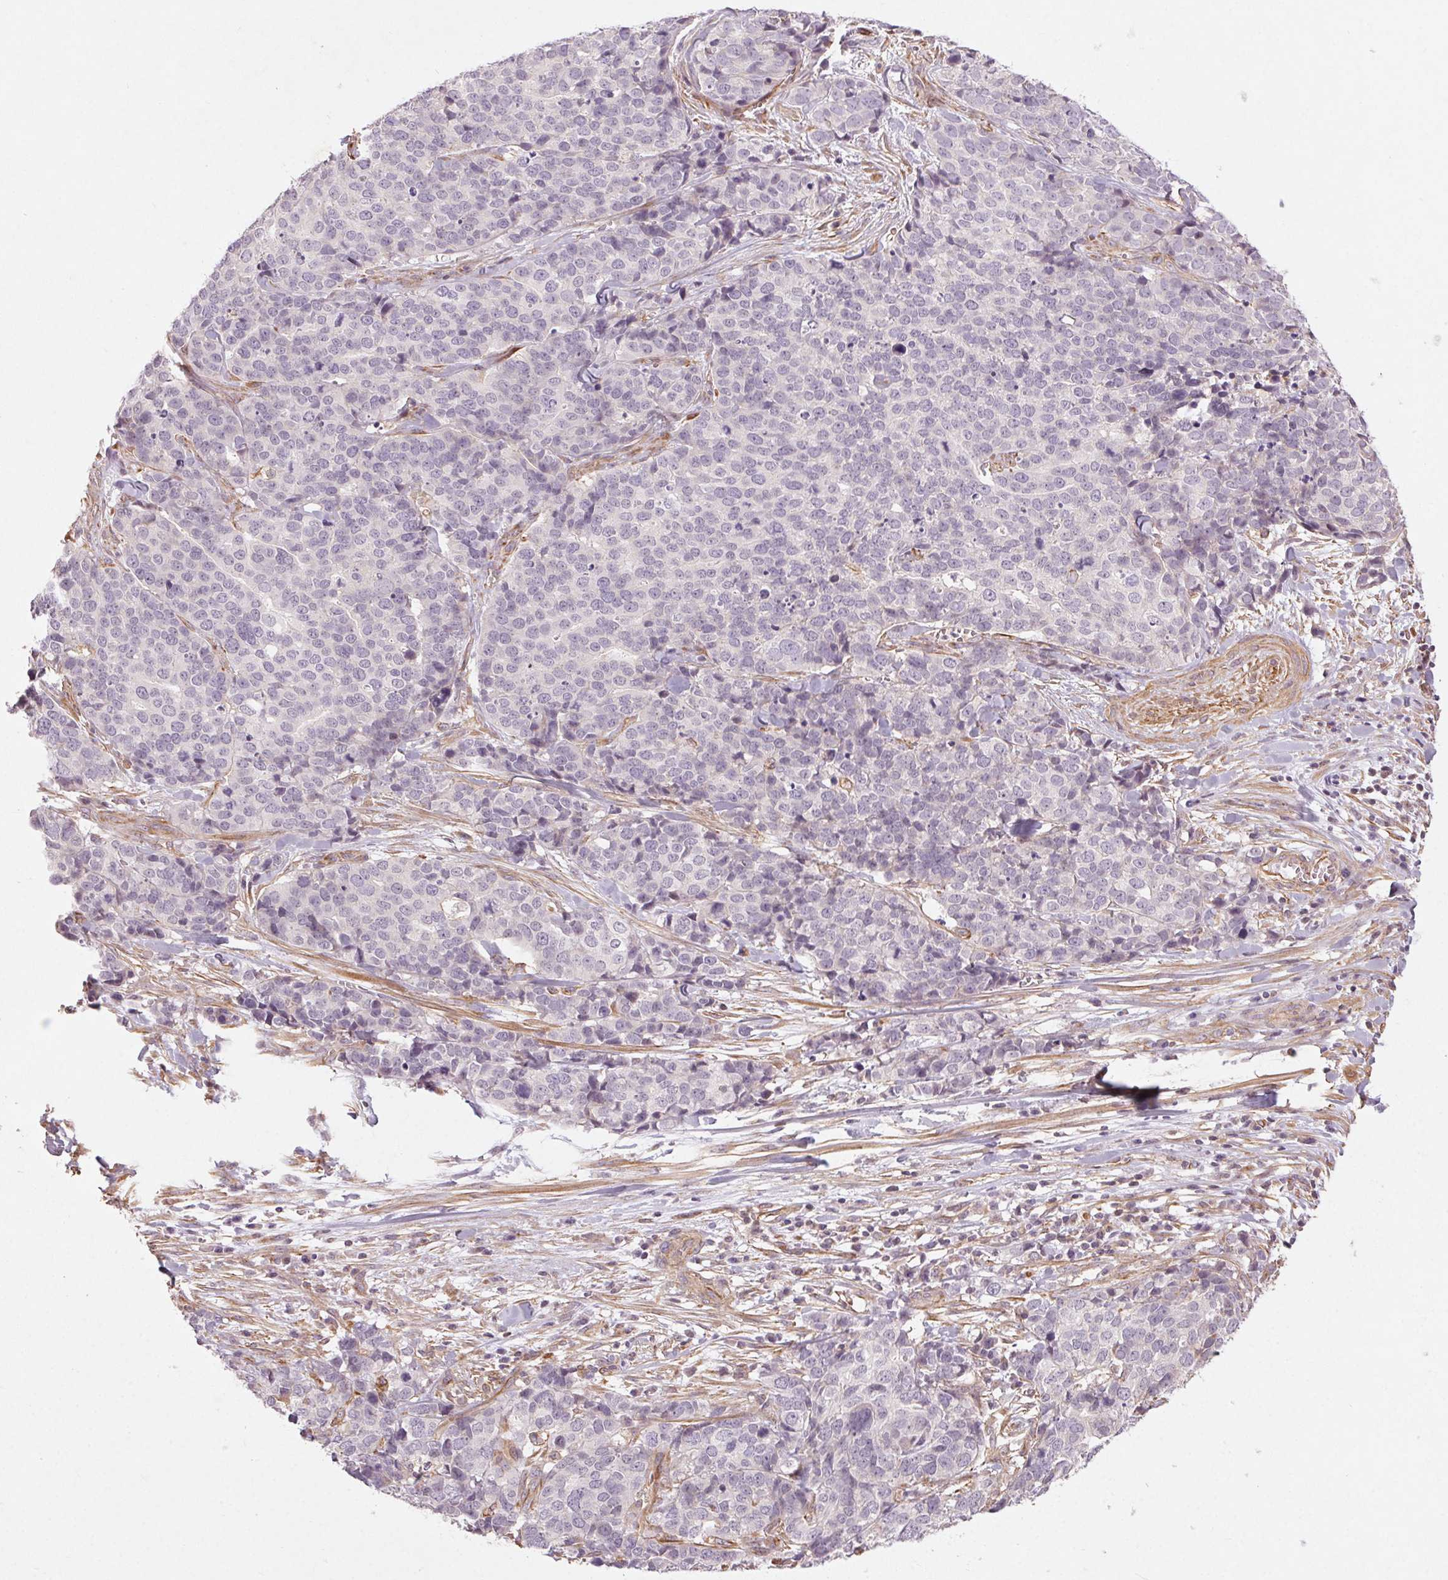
{"staining": {"intensity": "negative", "quantity": "none", "location": "none"}, "tissue": "ovarian cancer", "cell_type": "Tumor cells", "image_type": "cancer", "snomed": [{"axis": "morphology", "description": "Carcinoma, endometroid"}, {"axis": "topography", "description": "Ovary"}], "caption": "High magnification brightfield microscopy of ovarian cancer stained with DAB (3,3'-diaminobenzidine) (brown) and counterstained with hematoxylin (blue): tumor cells show no significant positivity. (DAB (3,3'-diaminobenzidine) immunohistochemistry visualized using brightfield microscopy, high magnification).", "gene": "CCSER1", "patient": {"sex": "female", "age": 65}}